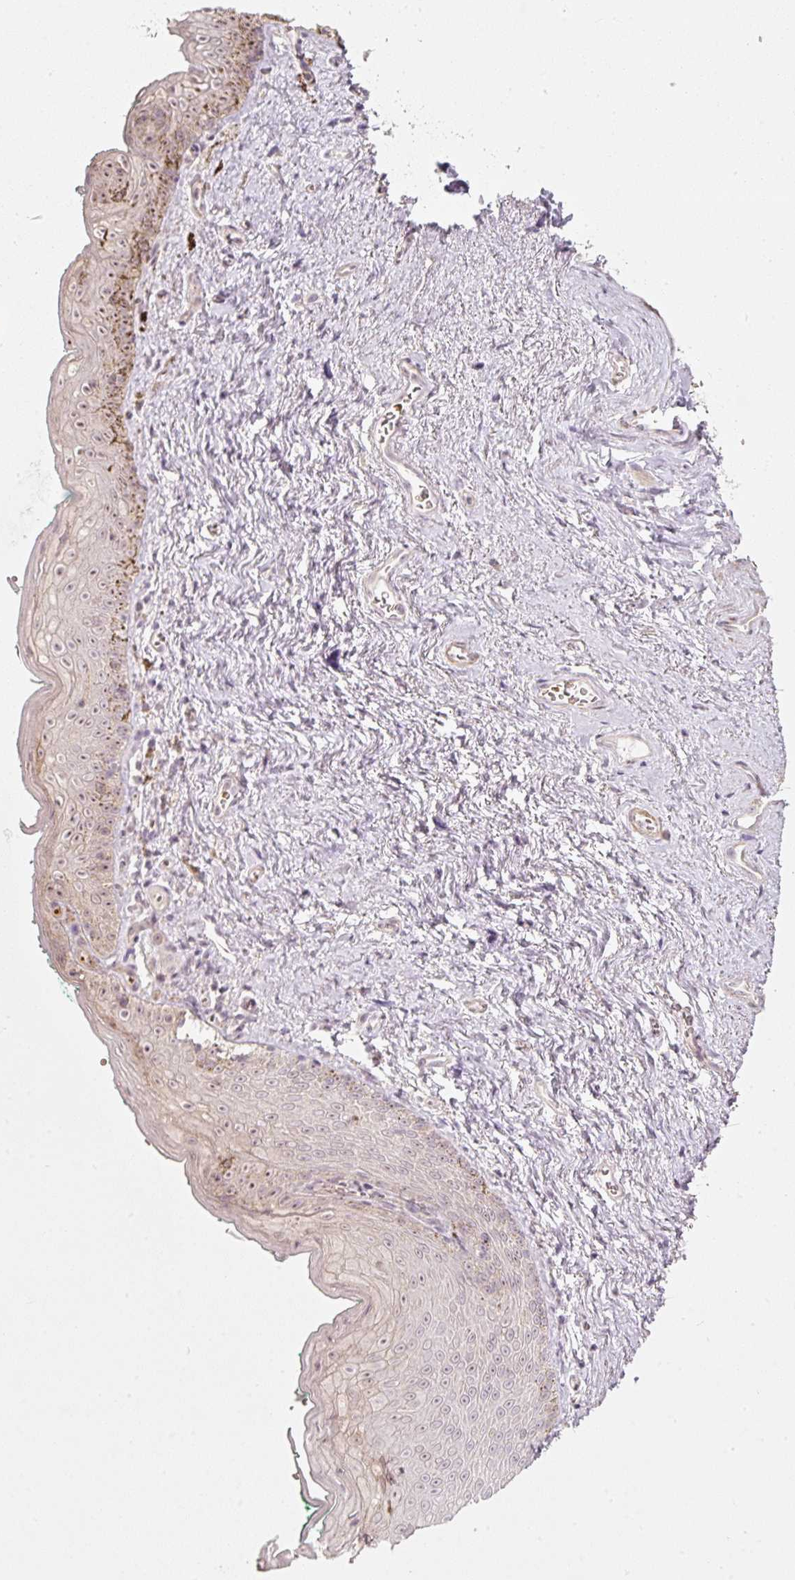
{"staining": {"intensity": "negative", "quantity": "none", "location": "none"}, "tissue": "vagina", "cell_type": "Squamous epithelial cells", "image_type": "normal", "snomed": [{"axis": "morphology", "description": "Normal tissue, NOS"}, {"axis": "topography", "description": "Vulva"}, {"axis": "topography", "description": "Vagina"}, {"axis": "topography", "description": "Peripheral nerve tissue"}], "caption": "Micrograph shows no significant protein staining in squamous epithelial cells of benign vagina.", "gene": "KCNQ1", "patient": {"sex": "female", "age": 66}}